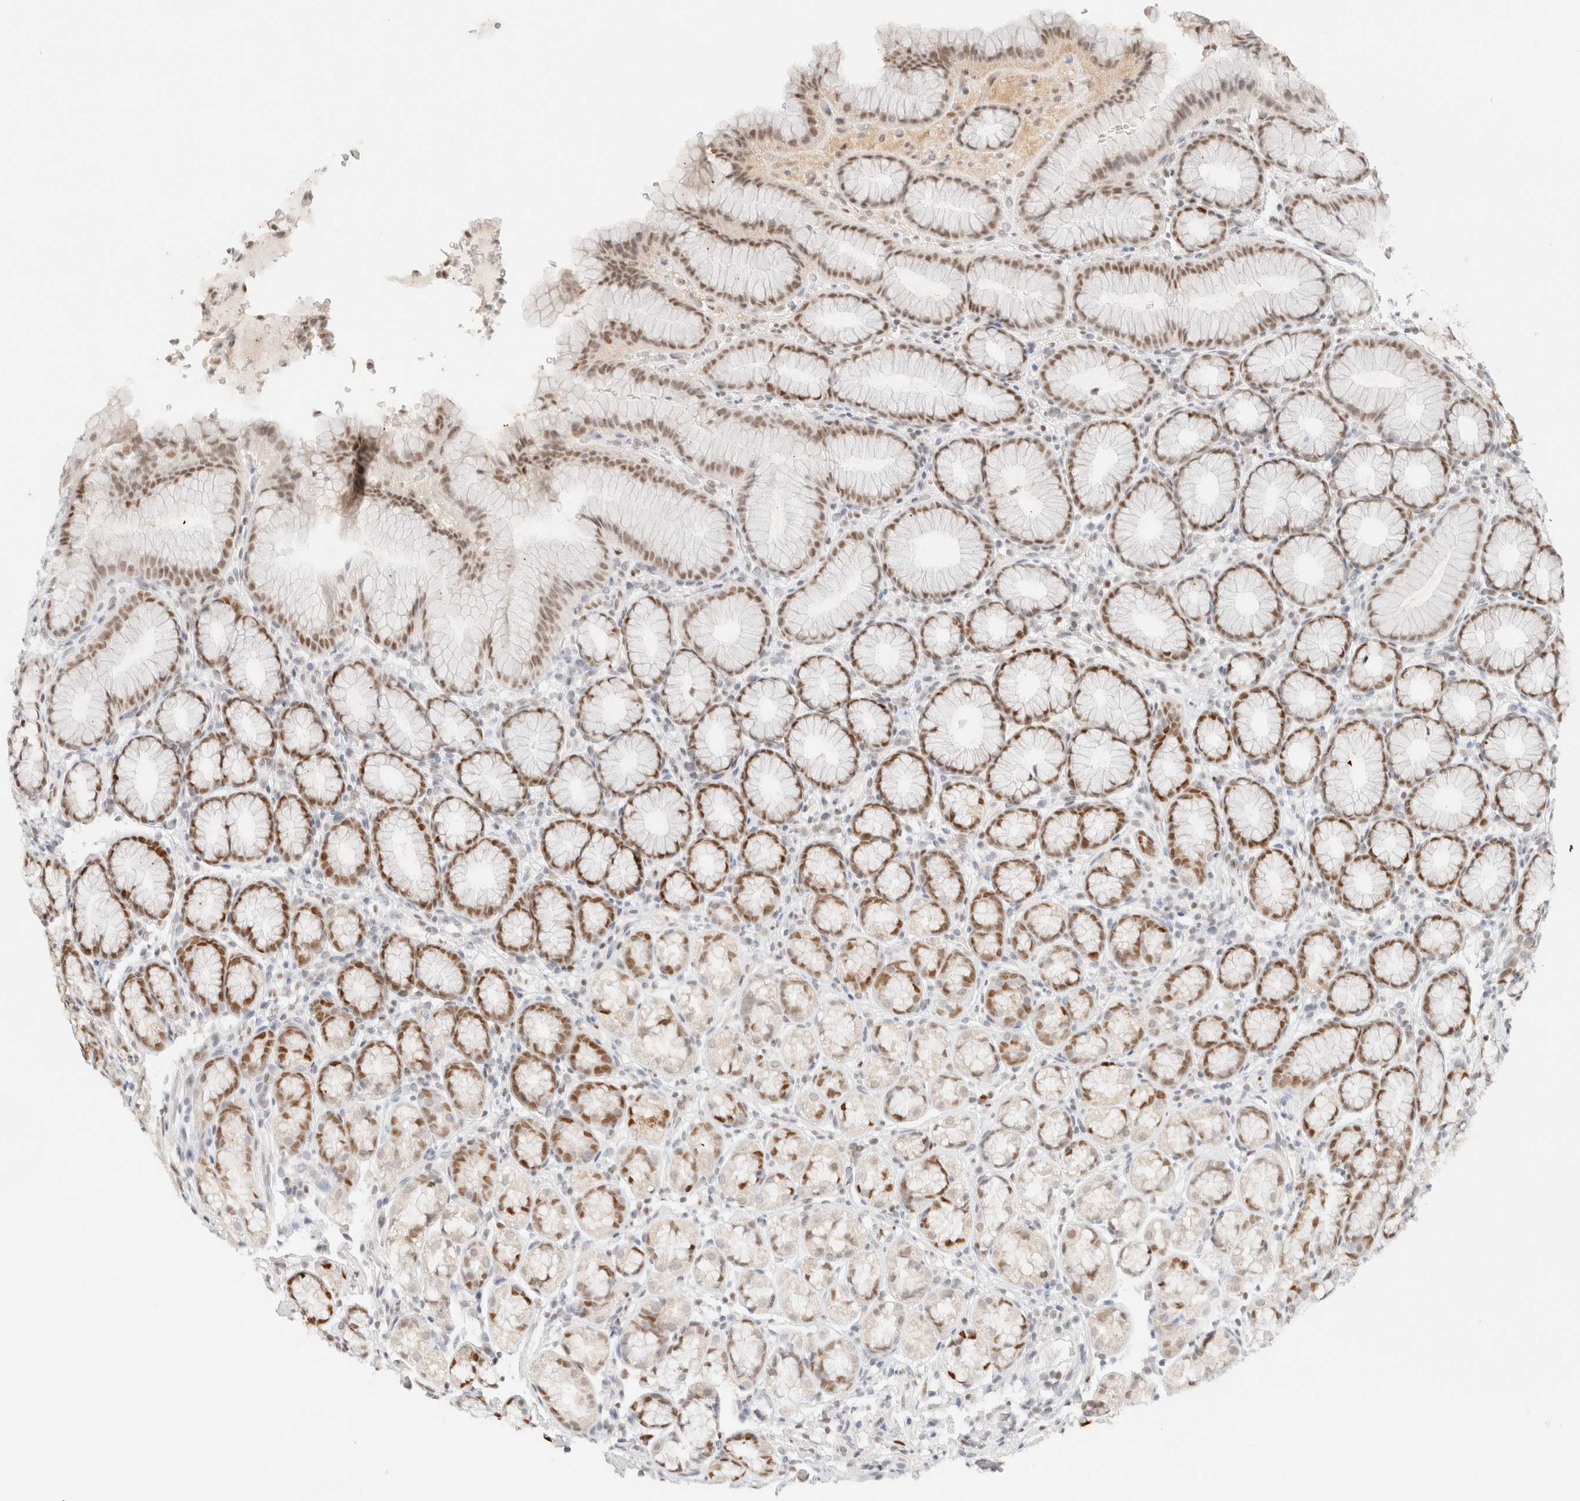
{"staining": {"intensity": "moderate", "quantity": "25%-75%", "location": "nuclear"}, "tissue": "stomach", "cell_type": "Glandular cells", "image_type": "normal", "snomed": [{"axis": "morphology", "description": "Normal tissue, NOS"}, {"axis": "topography", "description": "Stomach"}], "caption": "Glandular cells demonstrate moderate nuclear expression in approximately 25%-75% of cells in normal stomach.", "gene": "DDB2", "patient": {"sex": "male", "age": 42}}